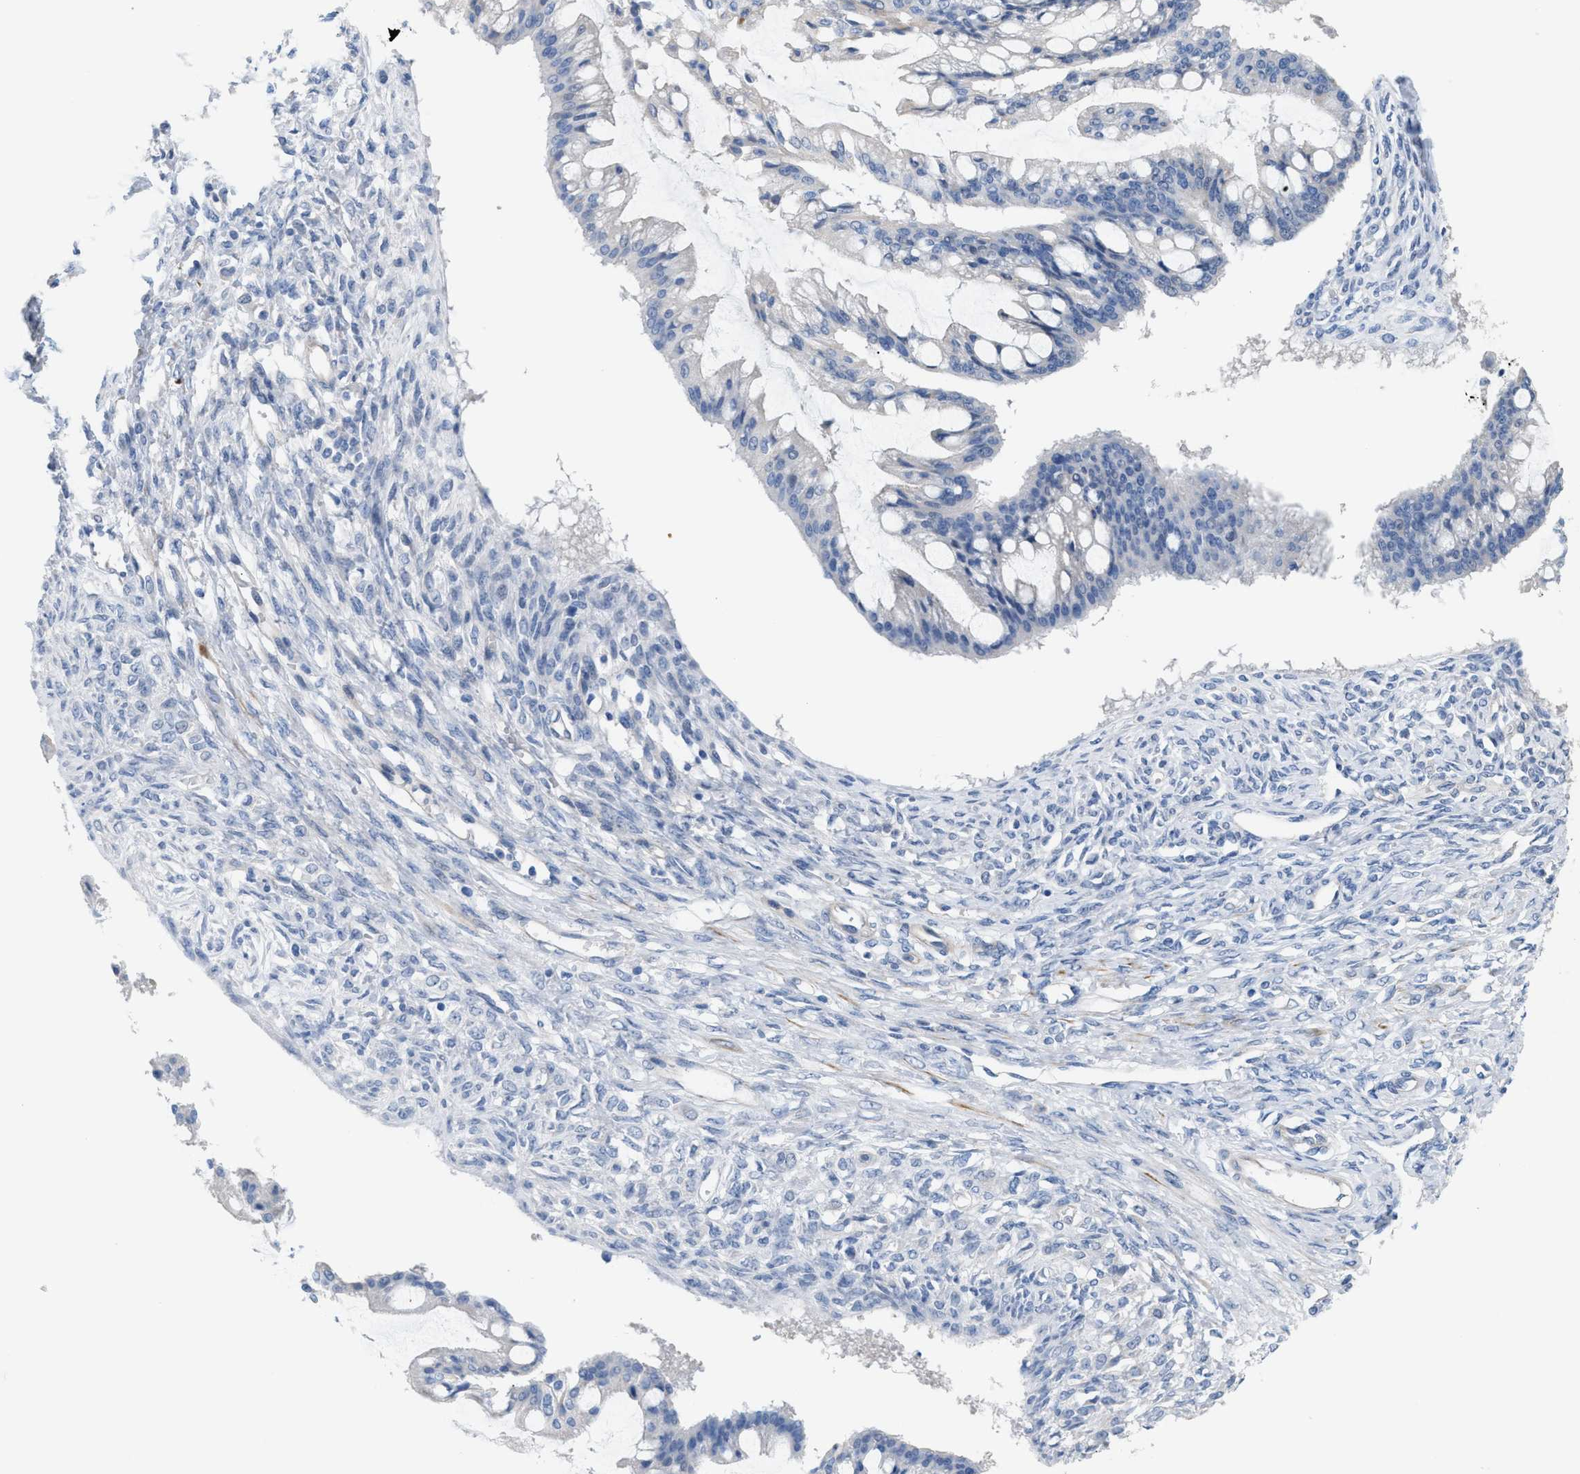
{"staining": {"intensity": "negative", "quantity": "none", "location": "none"}, "tissue": "ovarian cancer", "cell_type": "Tumor cells", "image_type": "cancer", "snomed": [{"axis": "morphology", "description": "Cystadenocarcinoma, mucinous, NOS"}, {"axis": "topography", "description": "Ovary"}], "caption": "The histopathology image shows no staining of tumor cells in ovarian mucinous cystadenocarcinoma.", "gene": "MPP3", "patient": {"sex": "female", "age": 73}}